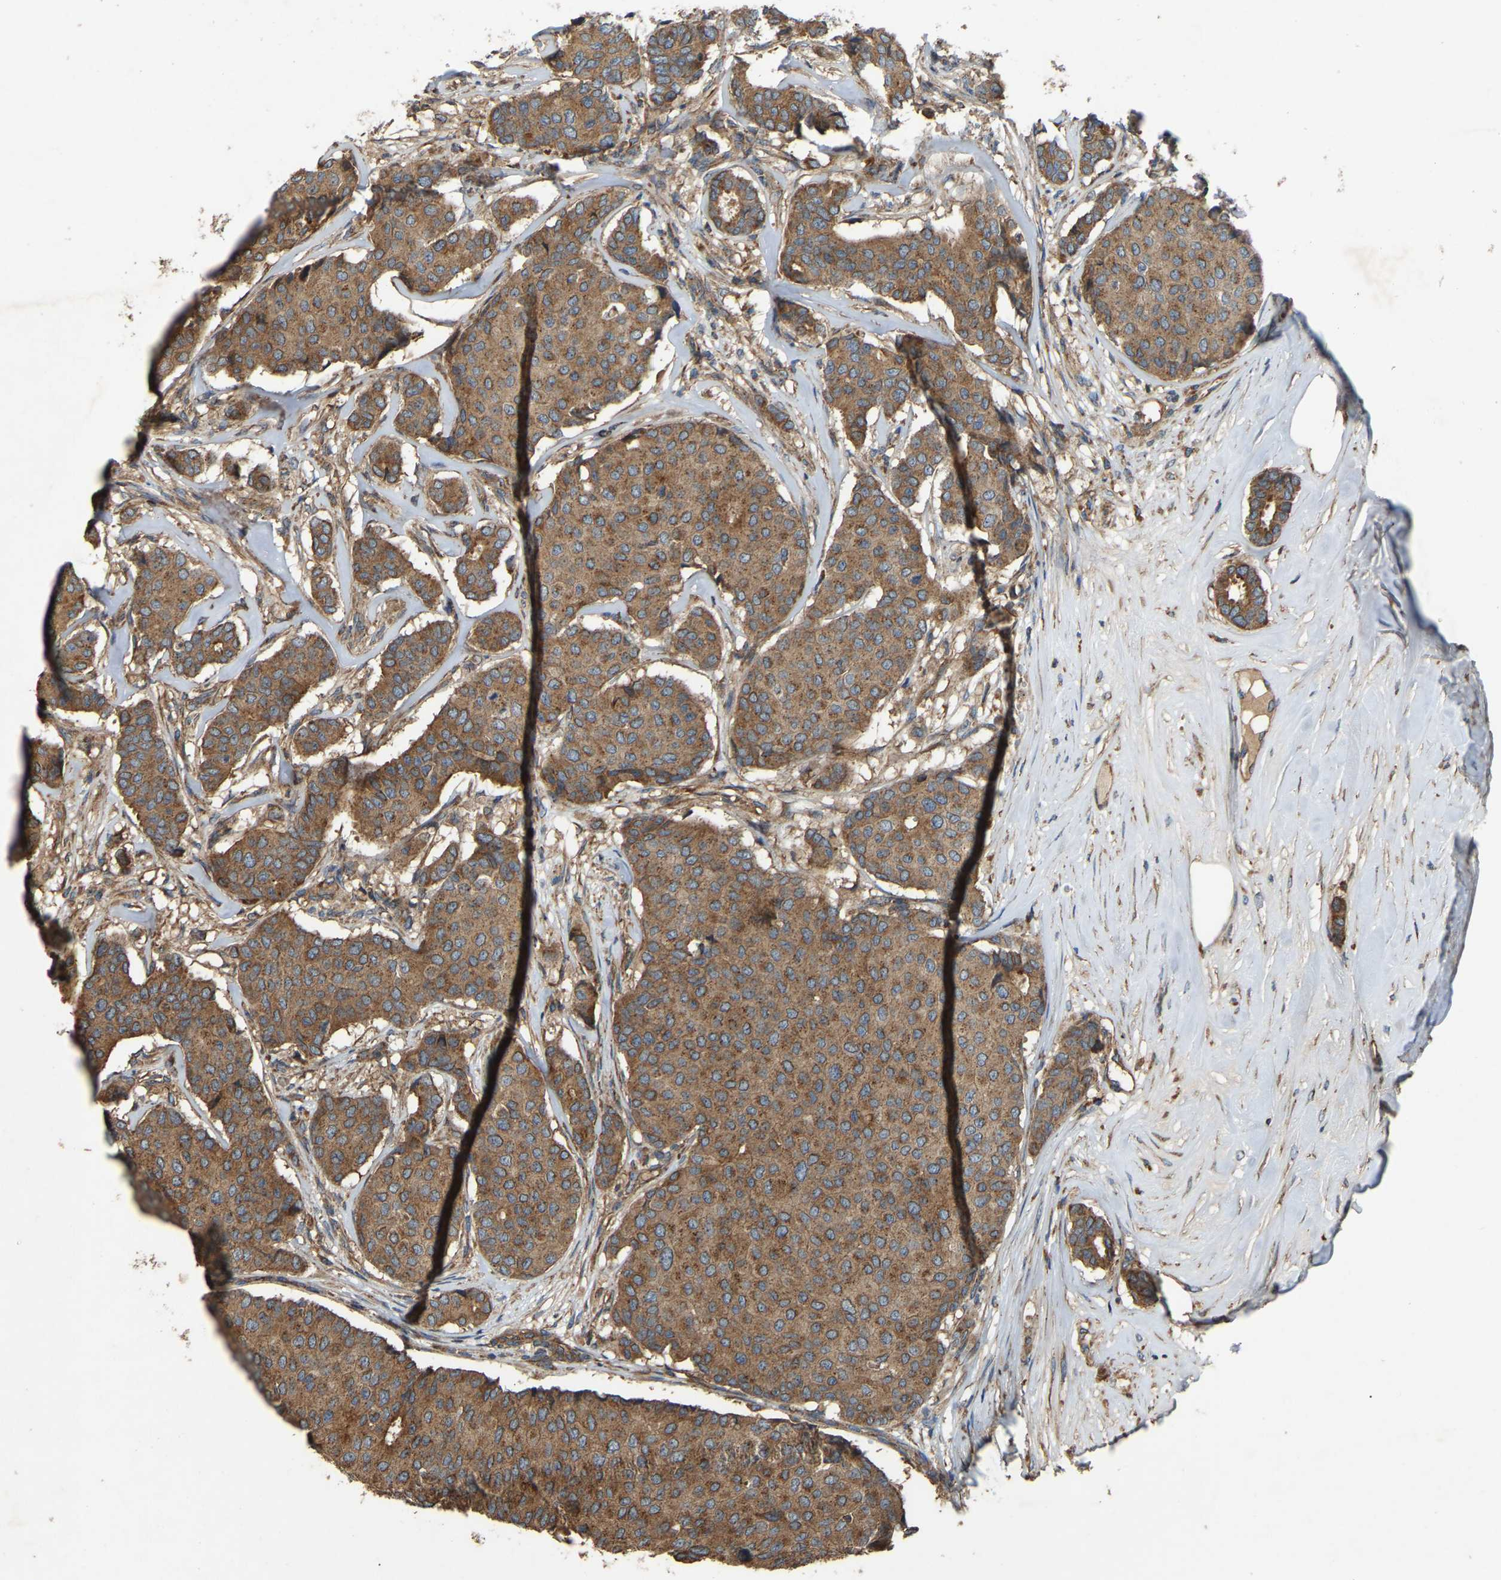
{"staining": {"intensity": "moderate", "quantity": ">75%", "location": "cytoplasmic/membranous"}, "tissue": "breast cancer", "cell_type": "Tumor cells", "image_type": "cancer", "snomed": [{"axis": "morphology", "description": "Duct carcinoma"}, {"axis": "topography", "description": "Breast"}], "caption": "Immunohistochemical staining of breast cancer reveals medium levels of moderate cytoplasmic/membranous expression in approximately >75% of tumor cells.", "gene": "SAMD9L", "patient": {"sex": "female", "age": 75}}